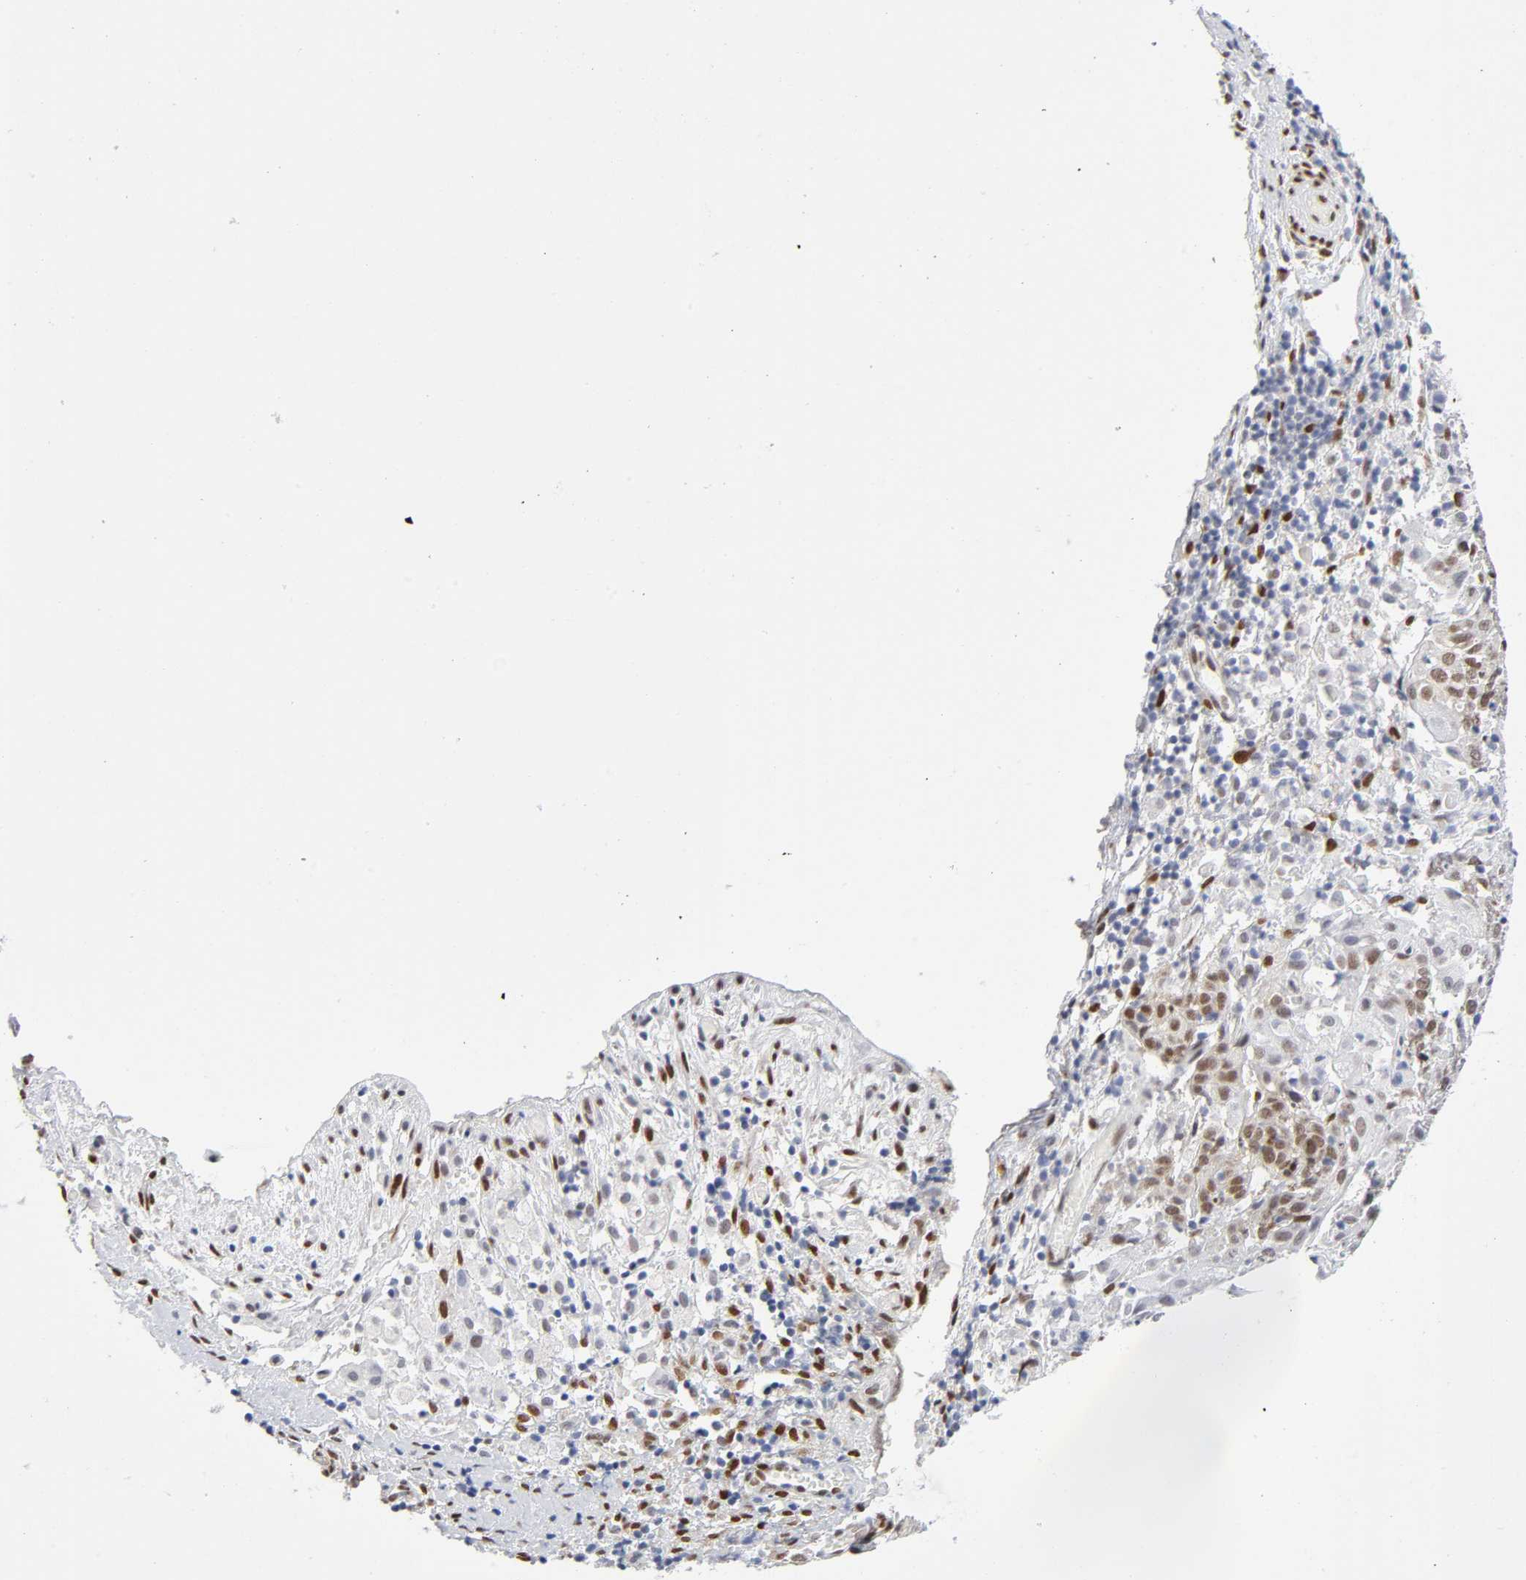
{"staining": {"intensity": "moderate", "quantity": ">75%", "location": "nuclear"}, "tissue": "cervical cancer", "cell_type": "Tumor cells", "image_type": "cancer", "snomed": [{"axis": "morphology", "description": "Normal tissue, NOS"}, {"axis": "morphology", "description": "Squamous cell carcinoma, NOS"}, {"axis": "topography", "description": "Cervix"}], "caption": "Protein analysis of cervical cancer (squamous cell carcinoma) tissue exhibits moderate nuclear positivity in approximately >75% of tumor cells.", "gene": "NFIC", "patient": {"sex": "female", "age": 67}}